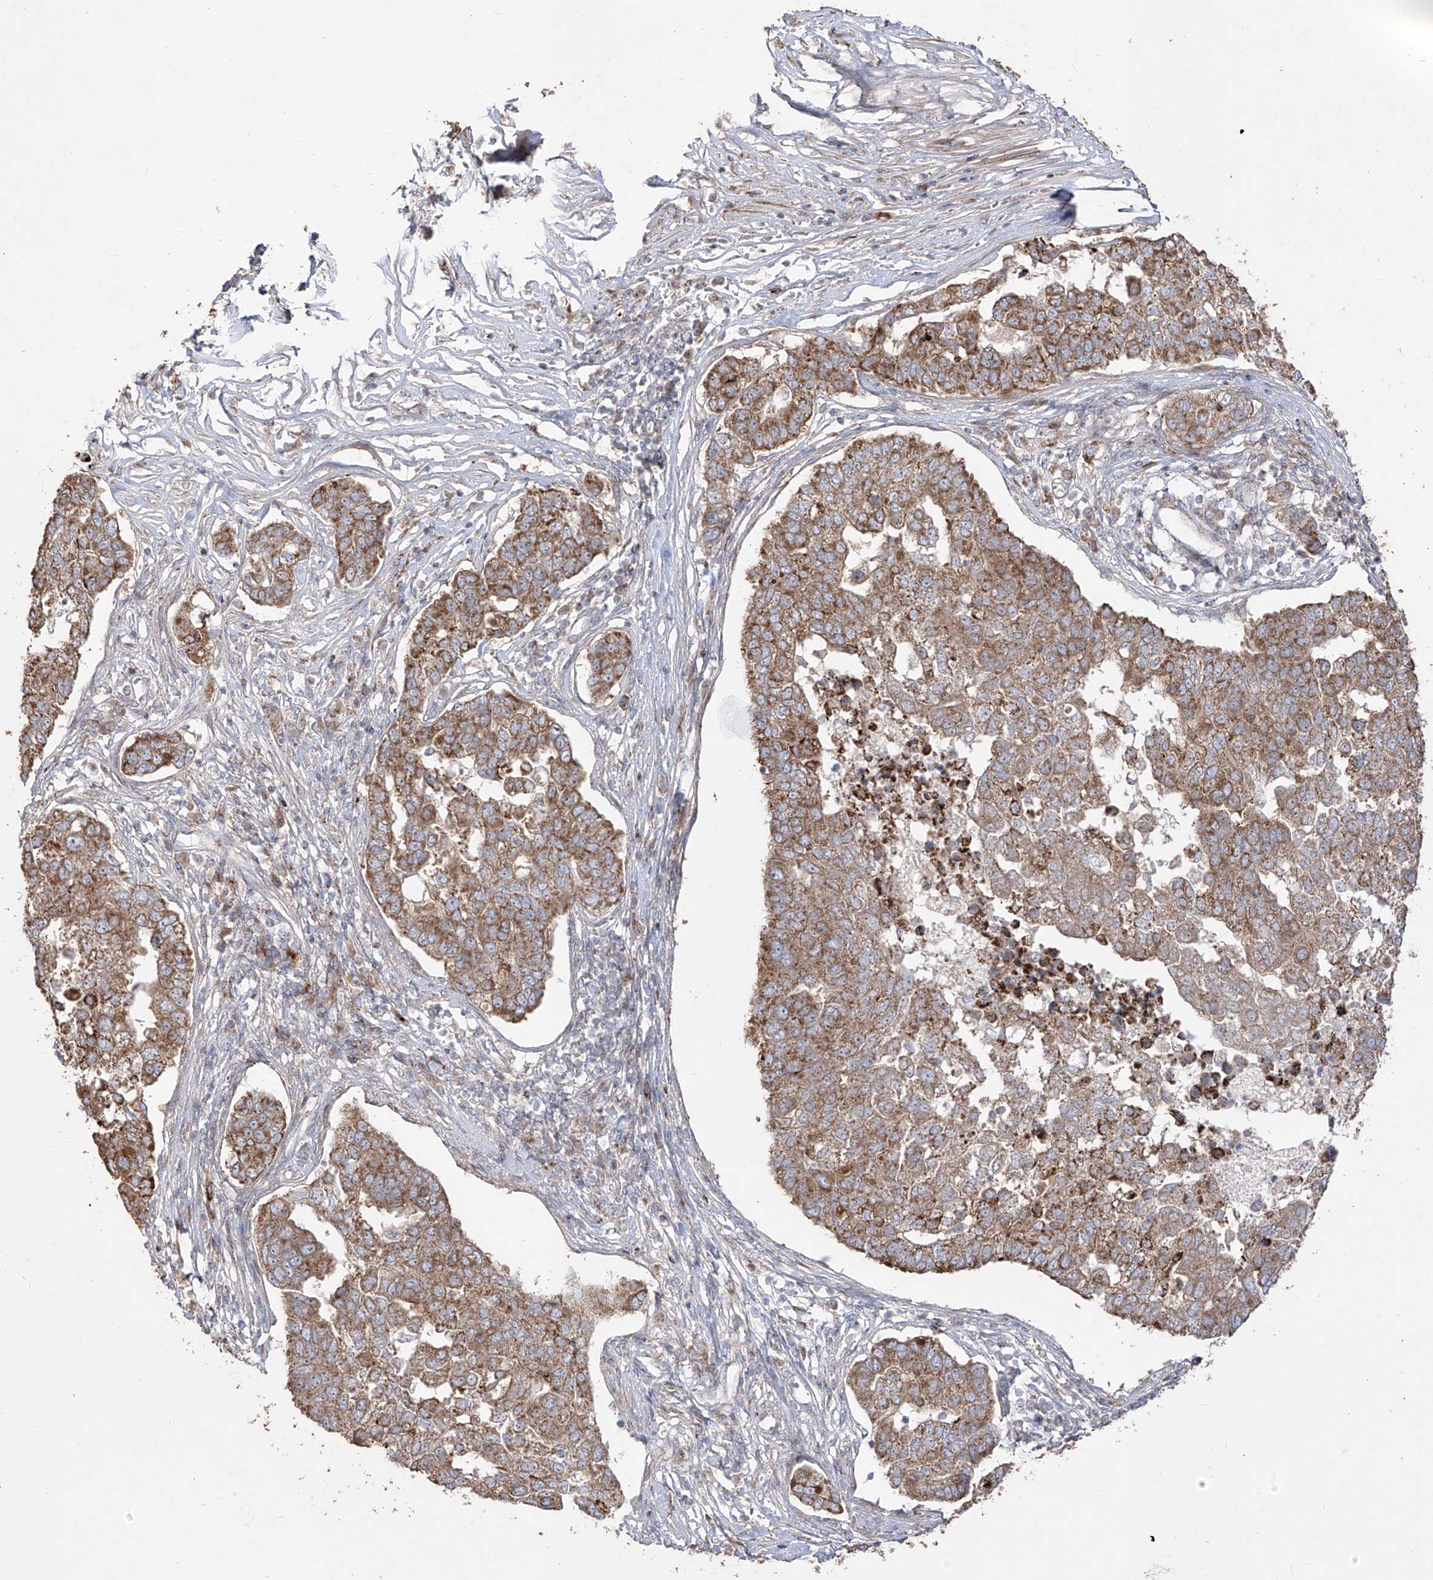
{"staining": {"intensity": "moderate", "quantity": ">75%", "location": "cytoplasmic/membranous"}, "tissue": "pancreatic cancer", "cell_type": "Tumor cells", "image_type": "cancer", "snomed": [{"axis": "morphology", "description": "Adenocarcinoma, NOS"}, {"axis": "topography", "description": "Pancreas"}], "caption": "Protein analysis of pancreatic cancer (adenocarcinoma) tissue reveals moderate cytoplasmic/membranous expression in about >75% of tumor cells. (DAB (3,3'-diaminobenzidine) = brown stain, brightfield microscopy at high magnification).", "gene": "YKT6", "patient": {"sex": "female", "age": 61}}